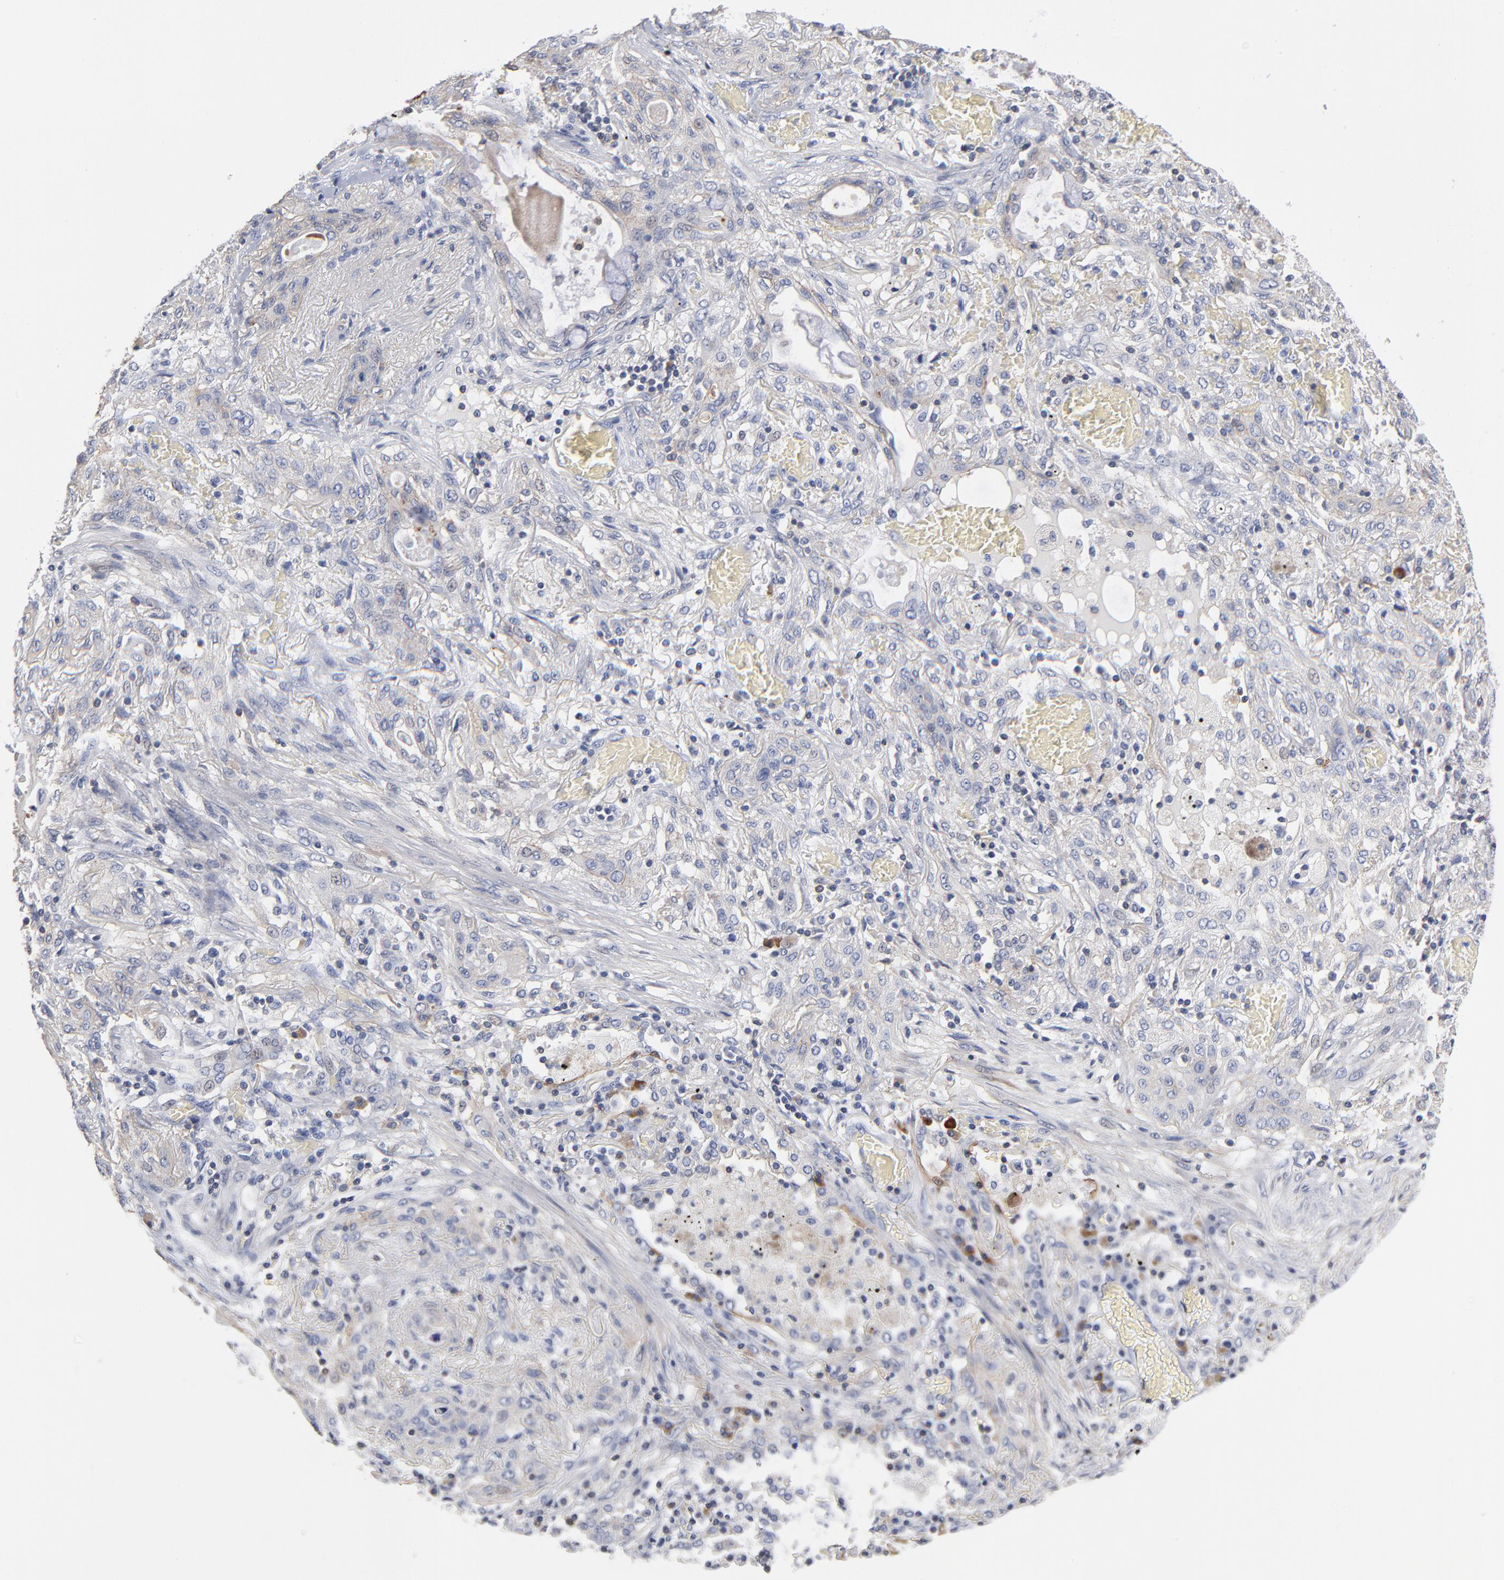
{"staining": {"intensity": "weak", "quantity": "25%-75%", "location": "cytoplasmic/membranous"}, "tissue": "lung cancer", "cell_type": "Tumor cells", "image_type": "cancer", "snomed": [{"axis": "morphology", "description": "Squamous cell carcinoma, NOS"}, {"axis": "topography", "description": "Lung"}], "caption": "Weak cytoplasmic/membranous protein positivity is present in approximately 25%-75% of tumor cells in lung cancer (squamous cell carcinoma).", "gene": "PDLIM2", "patient": {"sex": "female", "age": 47}}